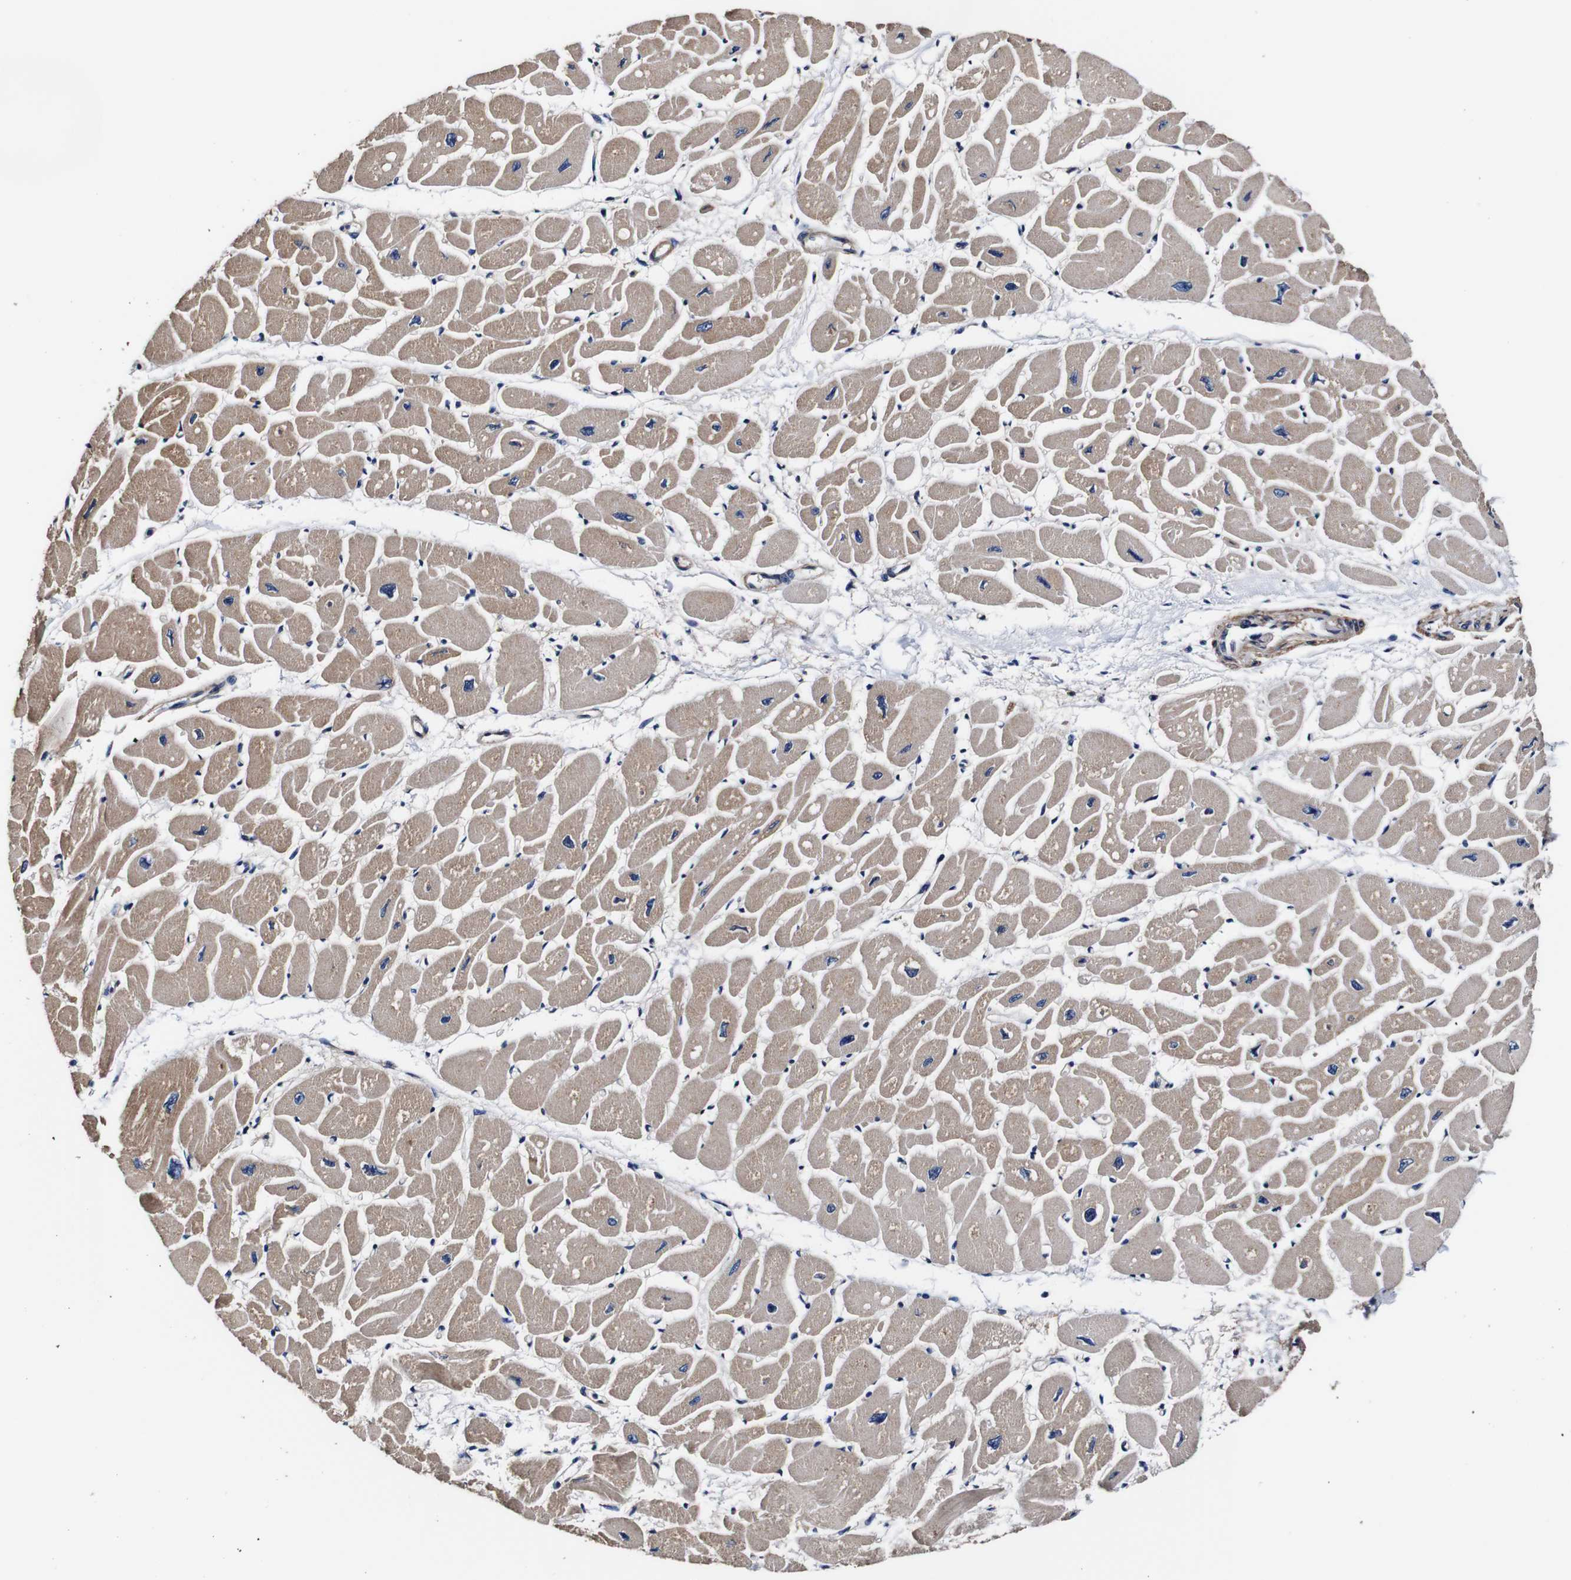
{"staining": {"intensity": "moderate", "quantity": ">75%", "location": "cytoplasmic/membranous"}, "tissue": "heart muscle", "cell_type": "Cardiomyocytes", "image_type": "normal", "snomed": [{"axis": "morphology", "description": "Normal tissue, NOS"}, {"axis": "topography", "description": "Heart"}], "caption": "Human heart muscle stained with a brown dye reveals moderate cytoplasmic/membranous positive expression in approximately >75% of cardiomyocytes.", "gene": "PDCD6IP", "patient": {"sex": "female", "age": 54}}